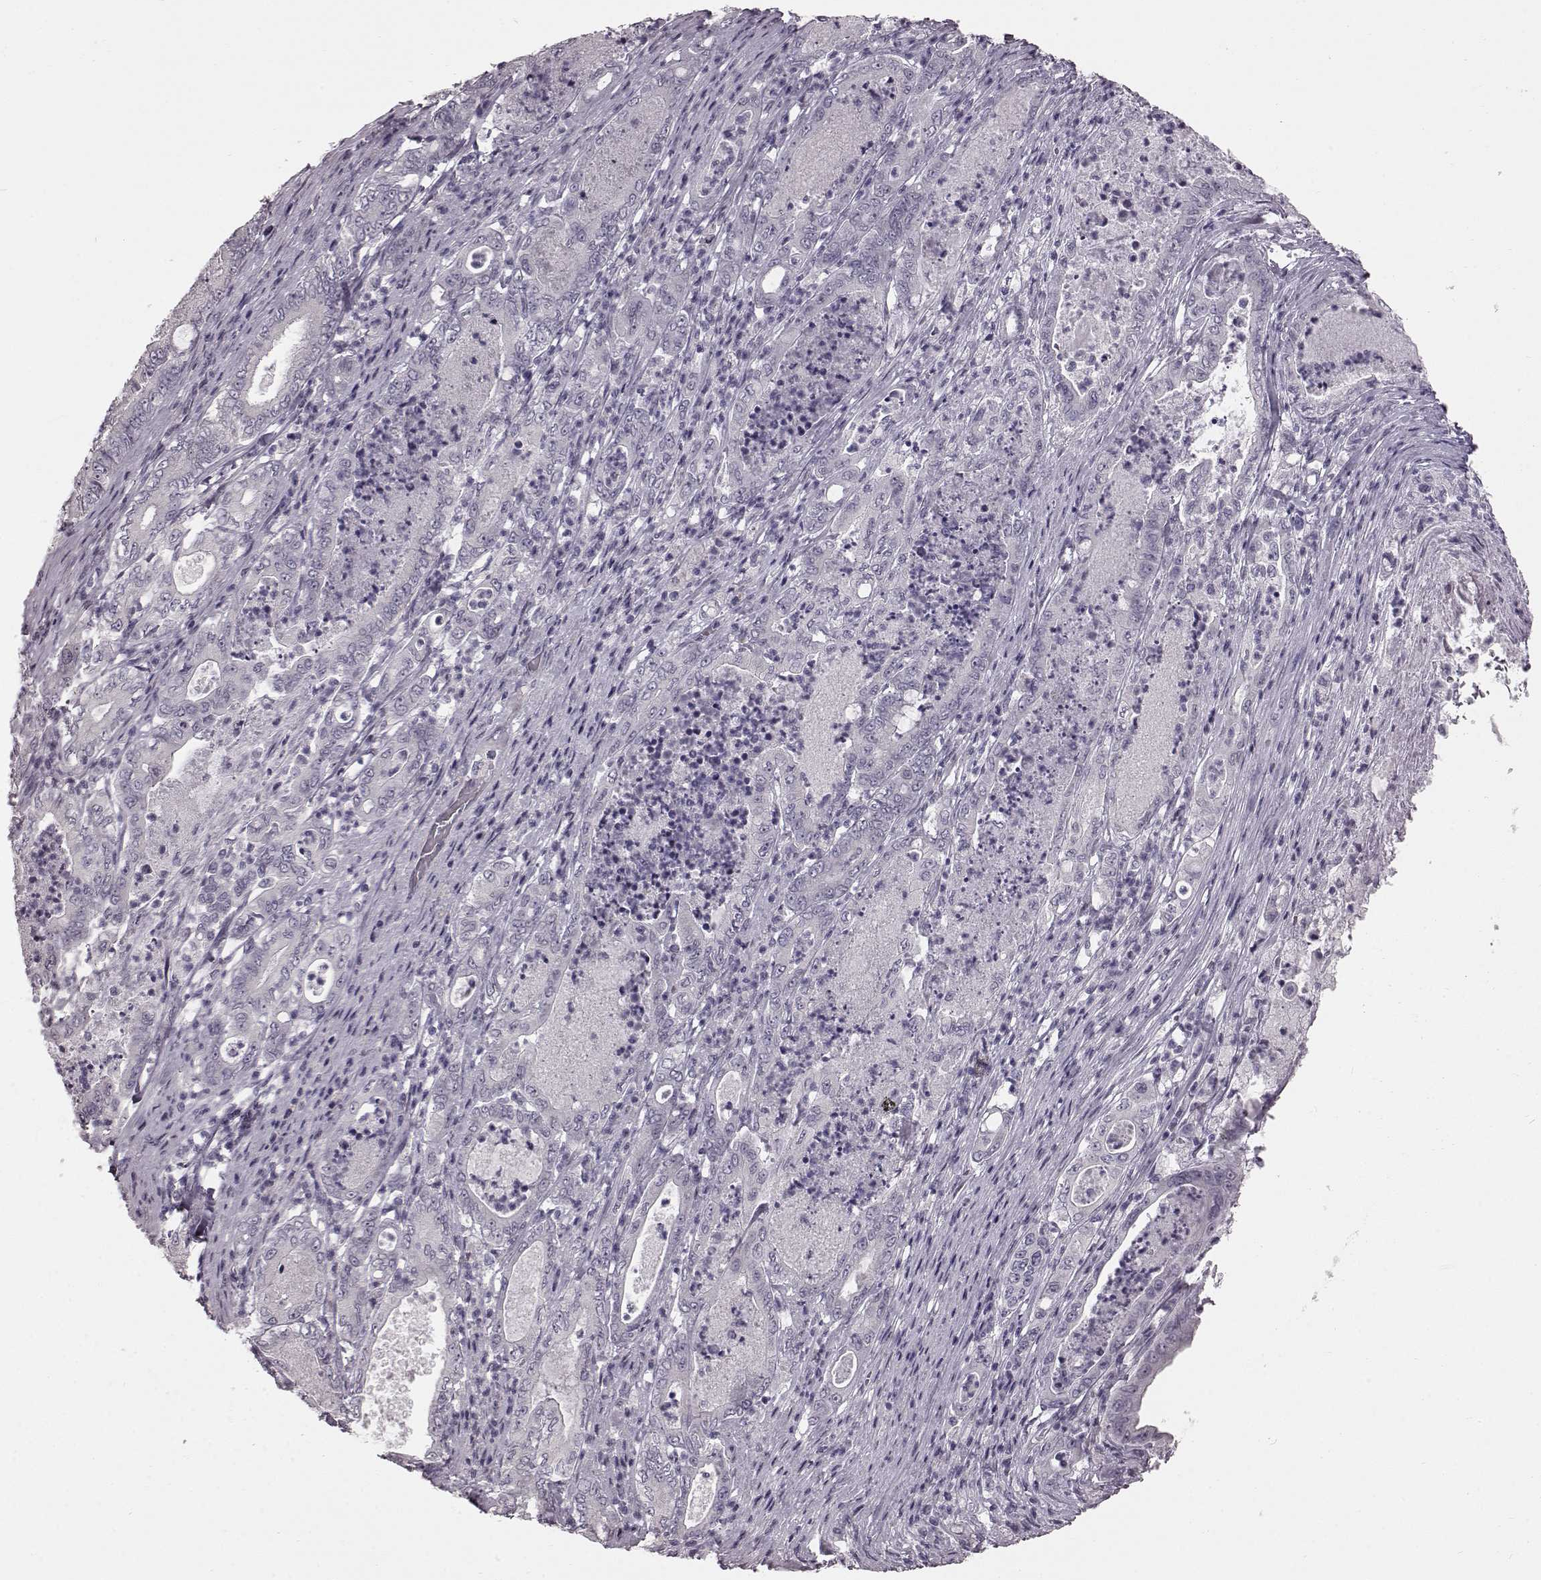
{"staining": {"intensity": "negative", "quantity": "none", "location": "none"}, "tissue": "pancreatic cancer", "cell_type": "Tumor cells", "image_type": "cancer", "snomed": [{"axis": "morphology", "description": "Adenocarcinoma, NOS"}, {"axis": "topography", "description": "Pancreas"}], "caption": "Immunohistochemical staining of adenocarcinoma (pancreatic) exhibits no significant expression in tumor cells.", "gene": "TCHHL1", "patient": {"sex": "male", "age": 71}}